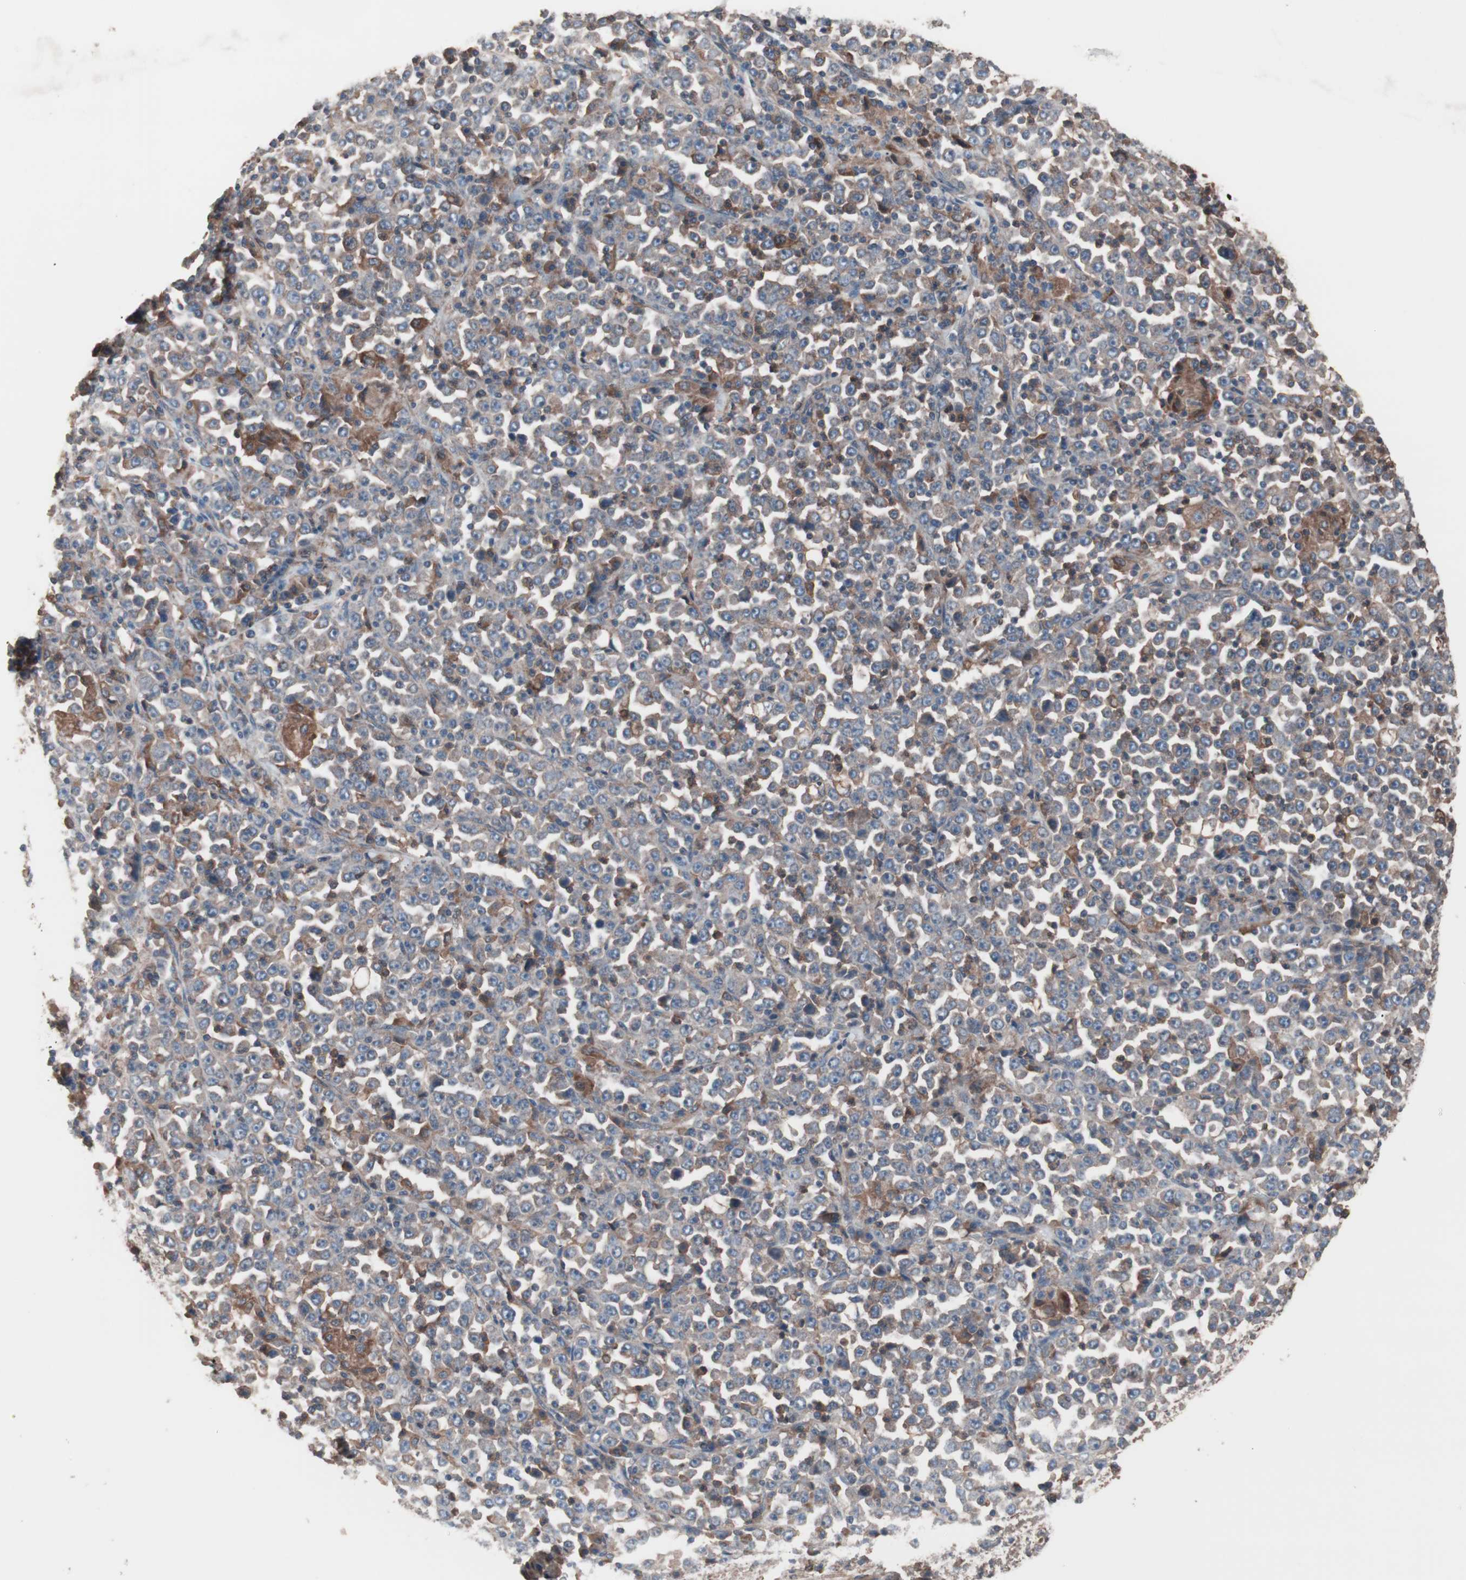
{"staining": {"intensity": "weak", "quantity": "25%-75%", "location": "cytoplasmic/membranous"}, "tissue": "stomach cancer", "cell_type": "Tumor cells", "image_type": "cancer", "snomed": [{"axis": "morphology", "description": "Normal tissue, NOS"}, {"axis": "morphology", "description": "Adenocarcinoma, NOS"}, {"axis": "topography", "description": "Stomach, upper"}, {"axis": "topography", "description": "Stomach"}], "caption": "Immunohistochemical staining of human stomach adenocarcinoma demonstrates weak cytoplasmic/membranous protein staining in approximately 25%-75% of tumor cells.", "gene": "ATG7", "patient": {"sex": "male", "age": 59}}